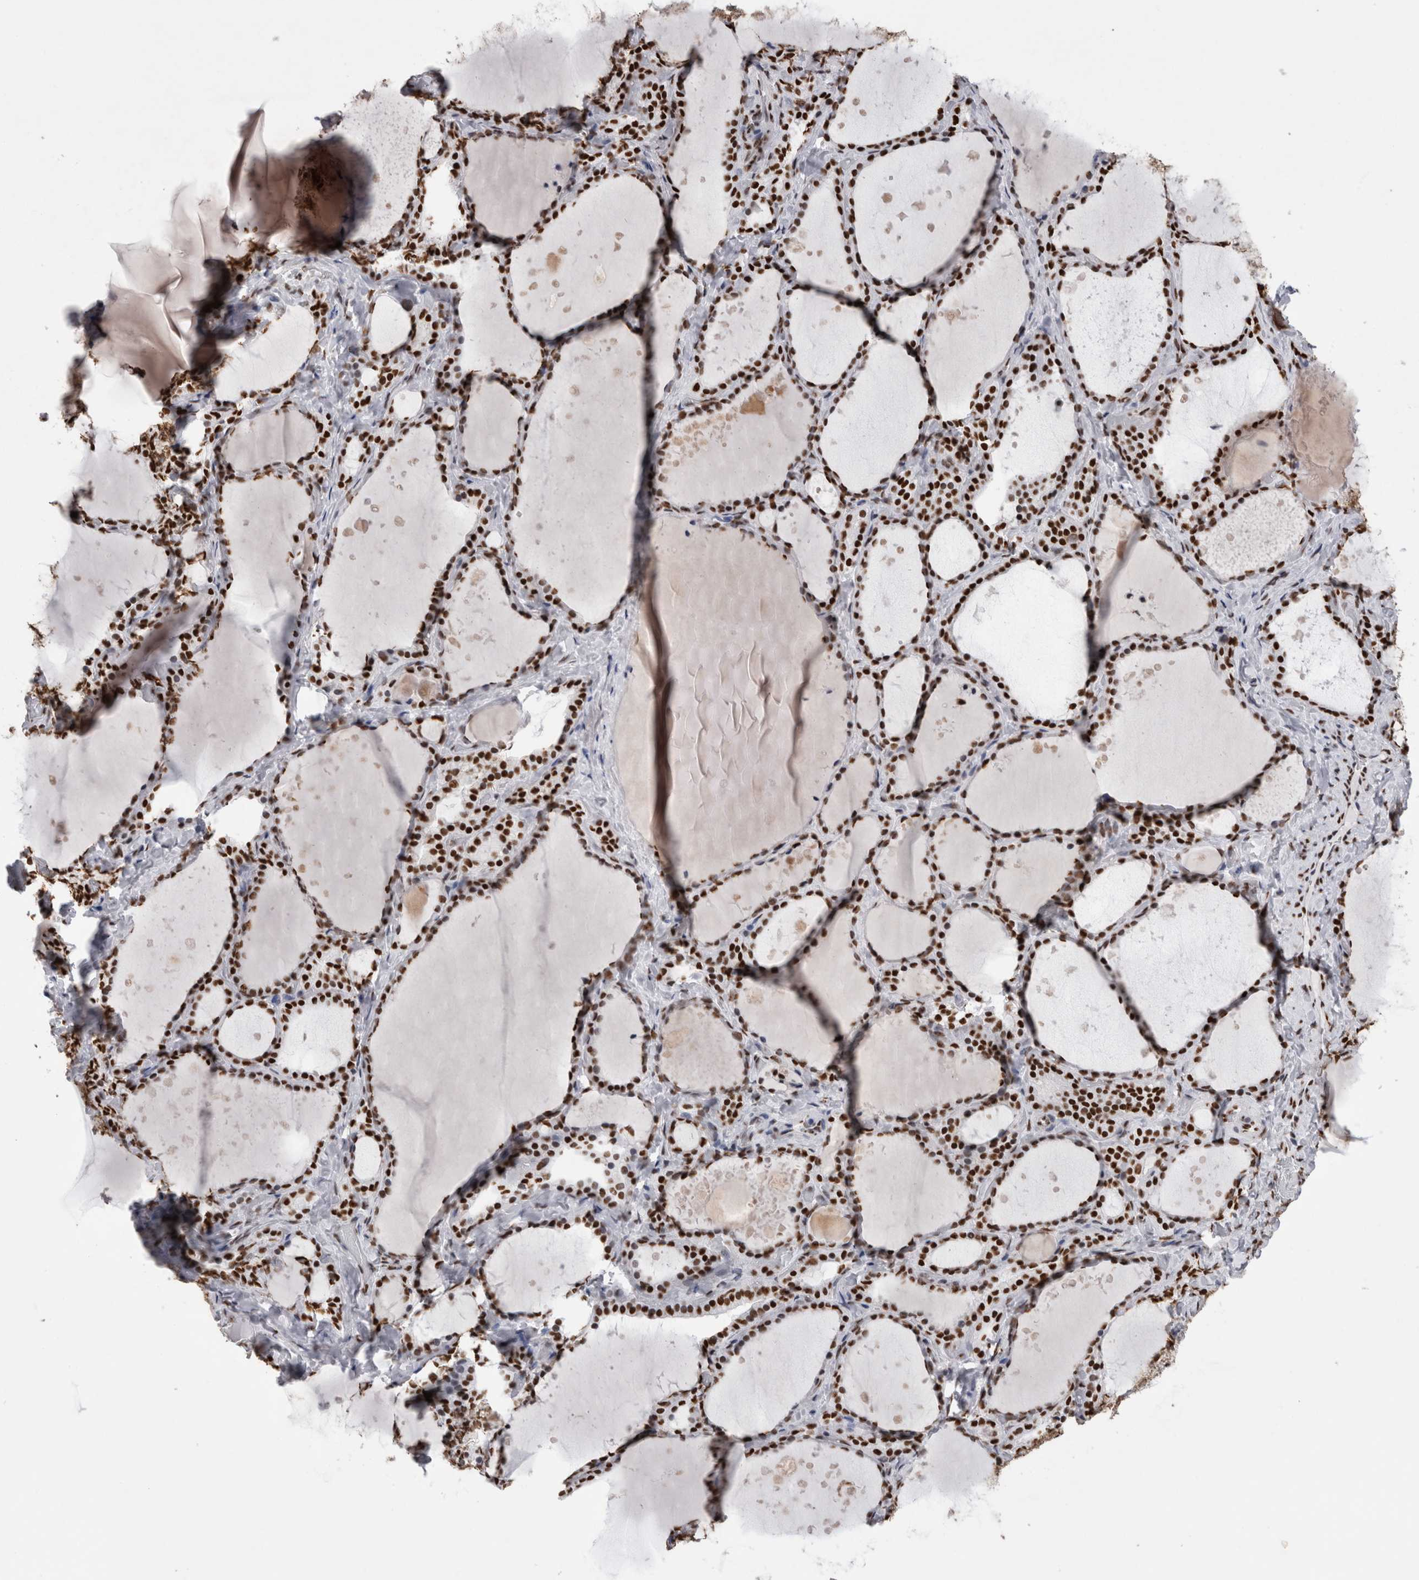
{"staining": {"intensity": "strong", "quantity": ">75%", "location": "nuclear"}, "tissue": "thyroid gland", "cell_type": "Glandular cells", "image_type": "normal", "snomed": [{"axis": "morphology", "description": "Normal tissue, NOS"}, {"axis": "topography", "description": "Thyroid gland"}], "caption": "A high amount of strong nuclear expression is present in approximately >75% of glandular cells in normal thyroid gland. Nuclei are stained in blue.", "gene": "ALPK3", "patient": {"sex": "female", "age": 44}}